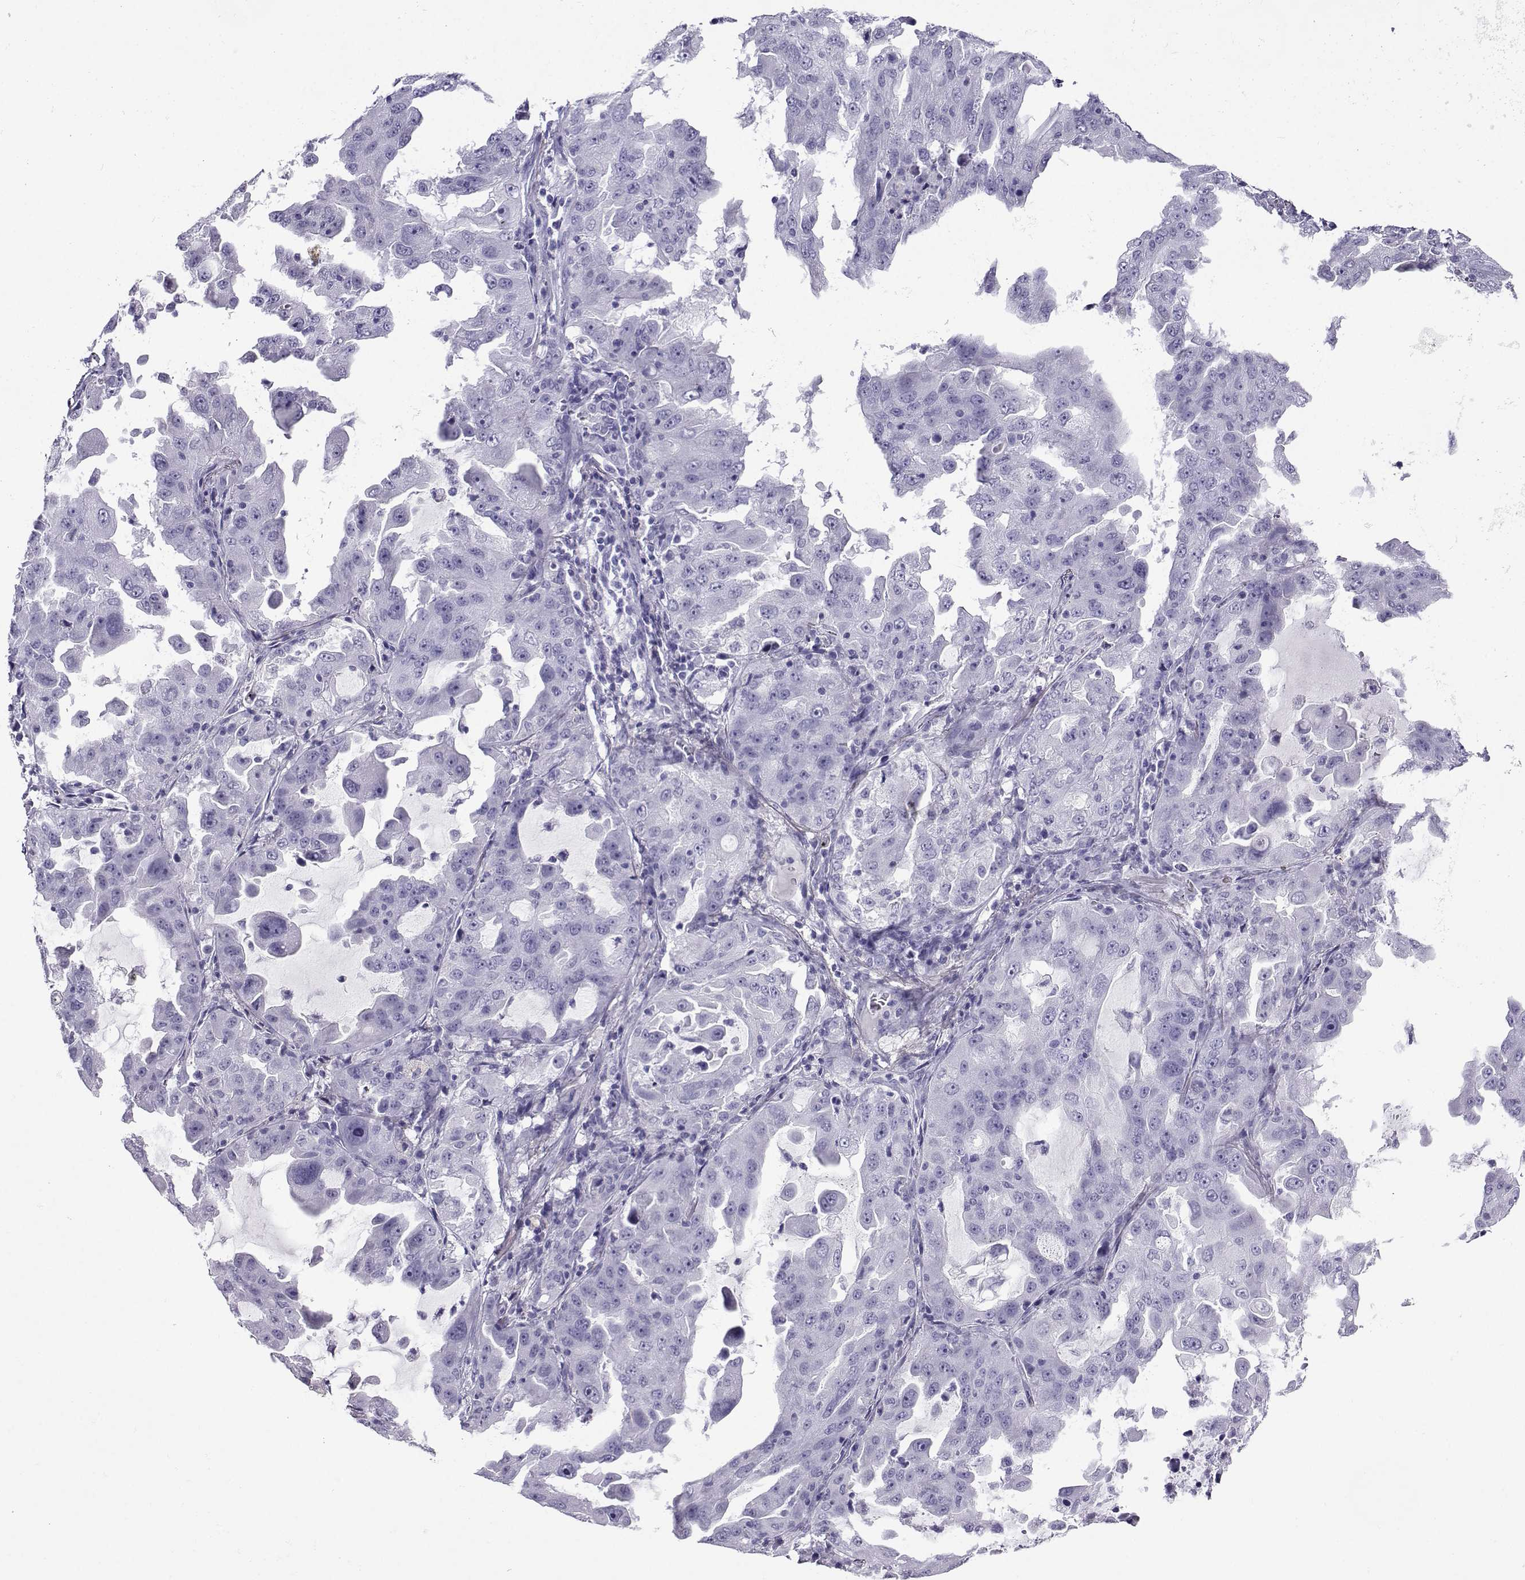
{"staining": {"intensity": "negative", "quantity": "none", "location": "none"}, "tissue": "lung cancer", "cell_type": "Tumor cells", "image_type": "cancer", "snomed": [{"axis": "morphology", "description": "Adenocarcinoma, NOS"}, {"axis": "topography", "description": "Lung"}], "caption": "IHC image of neoplastic tissue: lung cancer (adenocarcinoma) stained with DAB (3,3'-diaminobenzidine) reveals no significant protein staining in tumor cells.", "gene": "CRYBB1", "patient": {"sex": "female", "age": 61}}